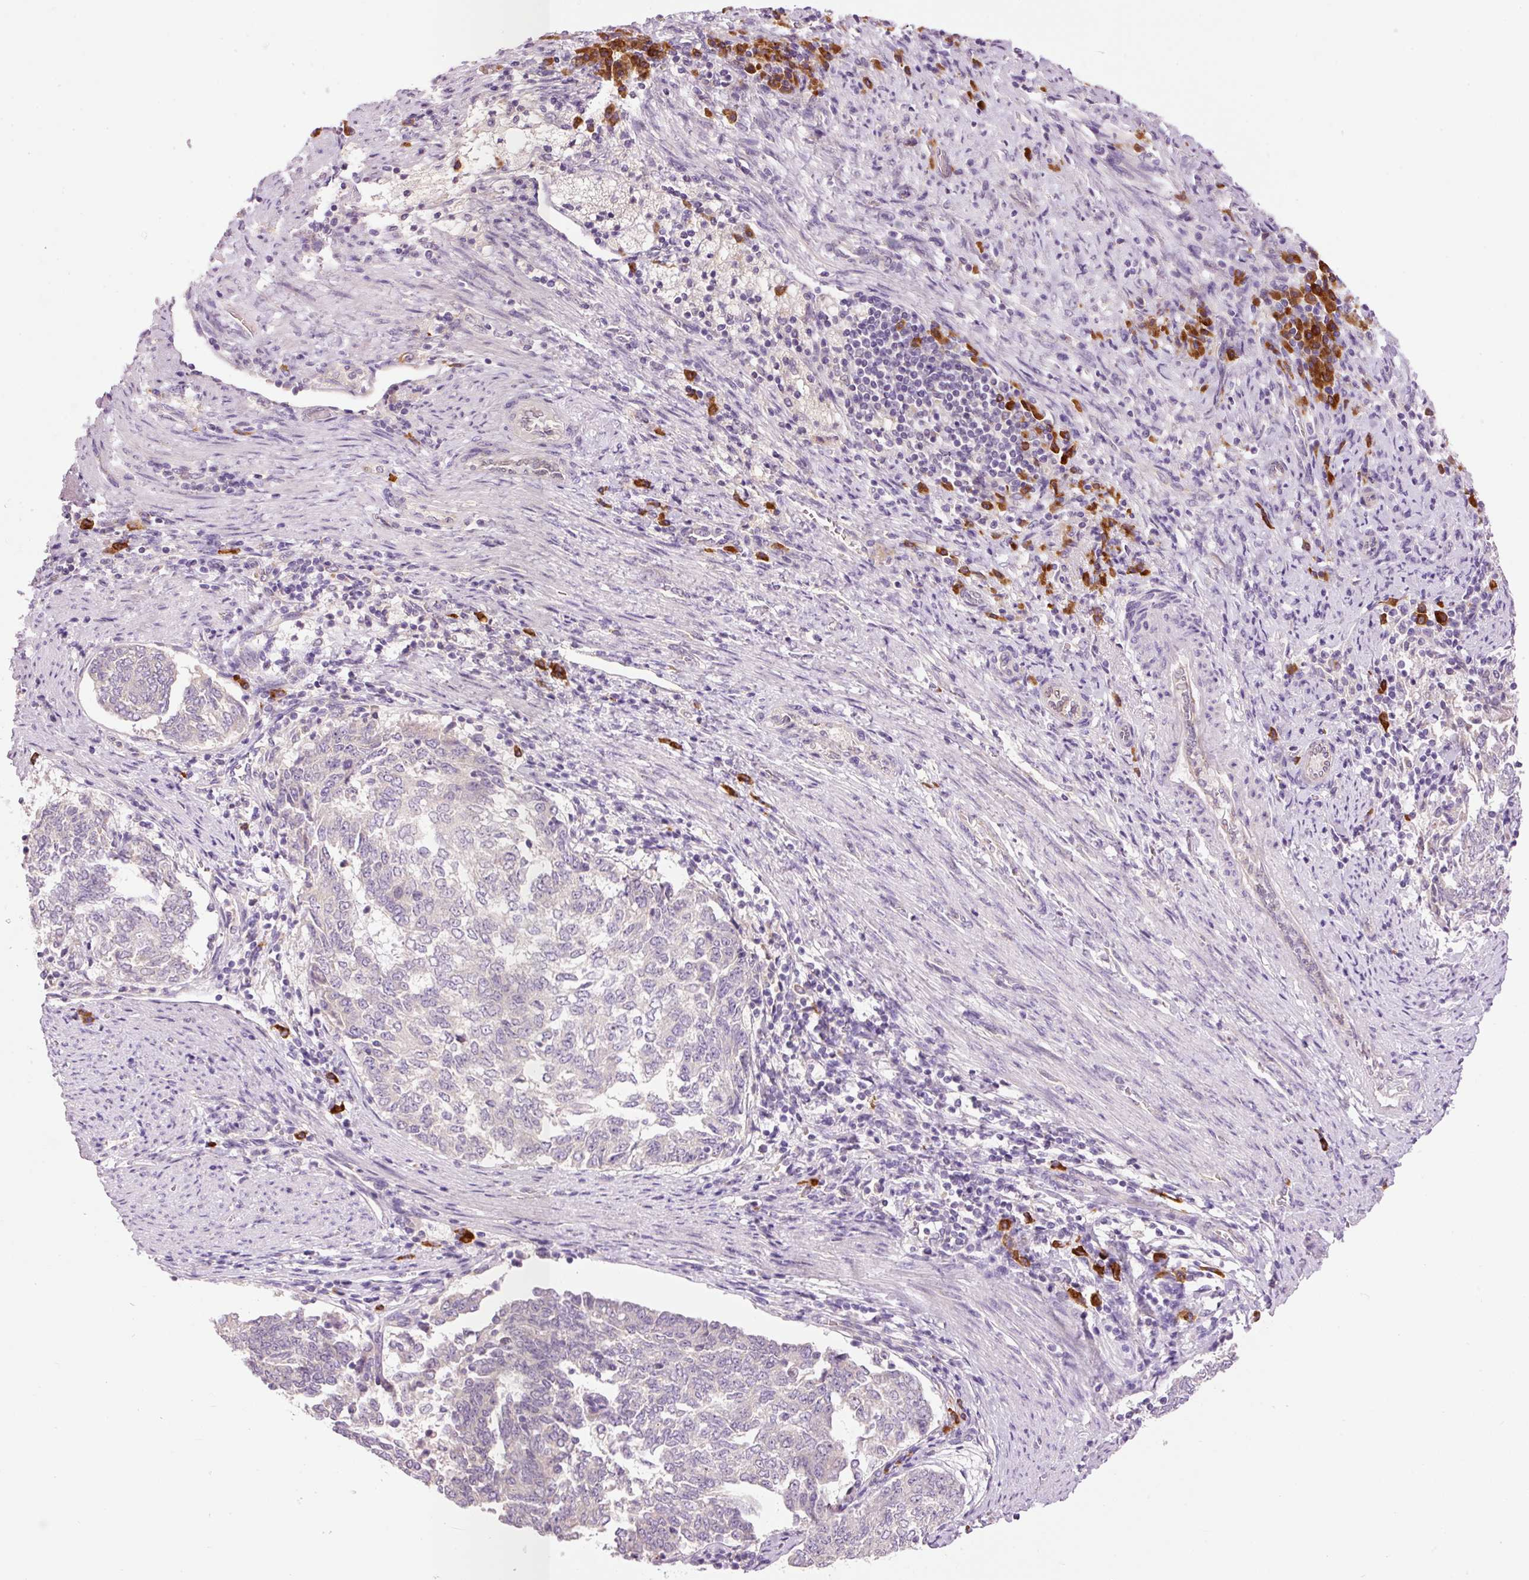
{"staining": {"intensity": "negative", "quantity": "none", "location": "none"}, "tissue": "endometrial cancer", "cell_type": "Tumor cells", "image_type": "cancer", "snomed": [{"axis": "morphology", "description": "Adenocarcinoma, NOS"}, {"axis": "topography", "description": "Endometrium"}], "caption": "This is an immunohistochemistry (IHC) photomicrograph of human adenocarcinoma (endometrial). There is no staining in tumor cells.", "gene": "PNPLA5", "patient": {"sex": "female", "age": 80}}